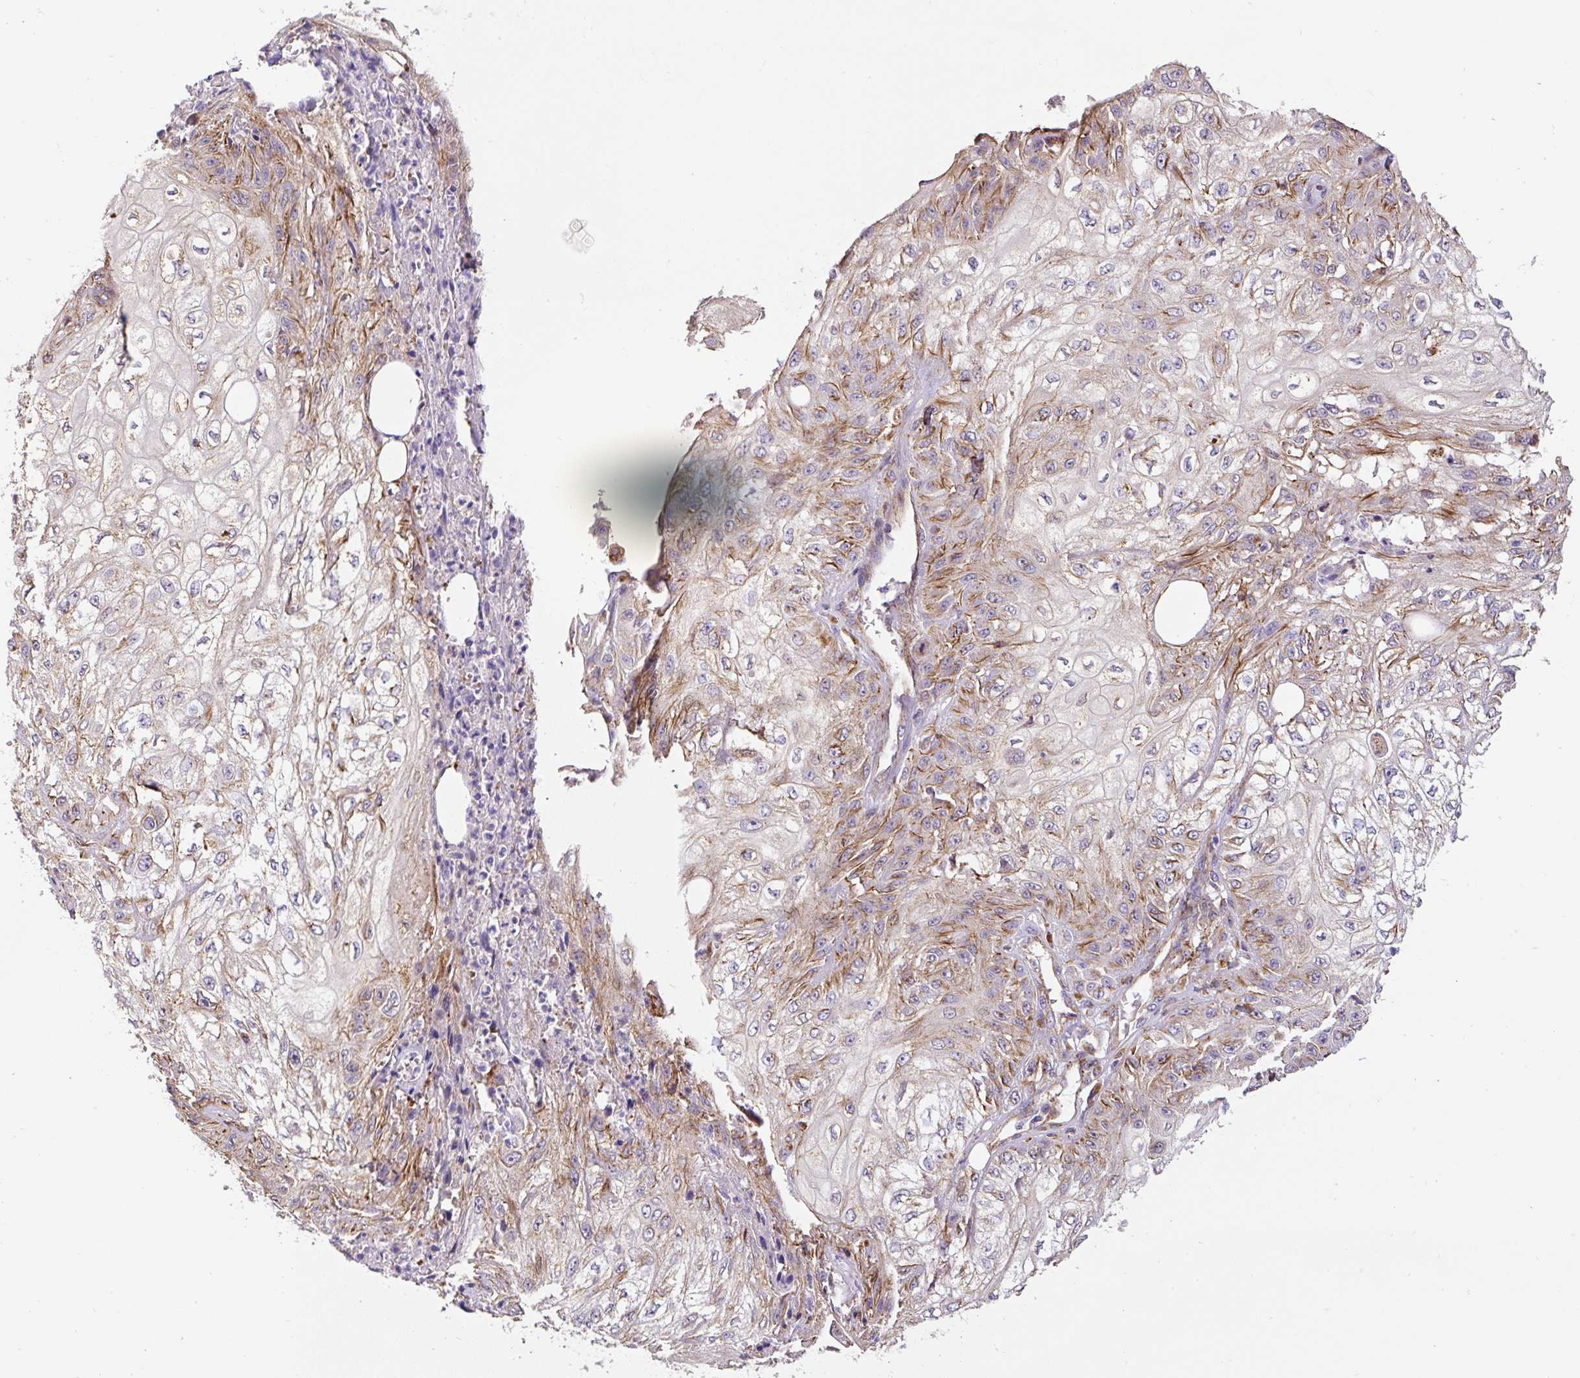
{"staining": {"intensity": "moderate", "quantity": "<25%", "location": "cytoplasmic/membranous"}, "tissue": "skin cancer", "cell_type": "Tumor cells", "image_type": "cancer", "snomed": [{"axis": "morphology", "description": "Squamous cell carcinoma, NOS"}, {"axis": "morphology", "description": "Squamous cell carcinoma, metastatic, NOS"}, {"axis": "topography", "description": "Skin"}, {"axis": "topography", "description": "Lymph node"}], "caption": "Squamous cell carcinoma (skin) stained for a protein displays moderate cytoplasmic/membranous positivity in tumor cells.", "gene": "RNF170", "patient": {"sex": "male", "age": 75}}